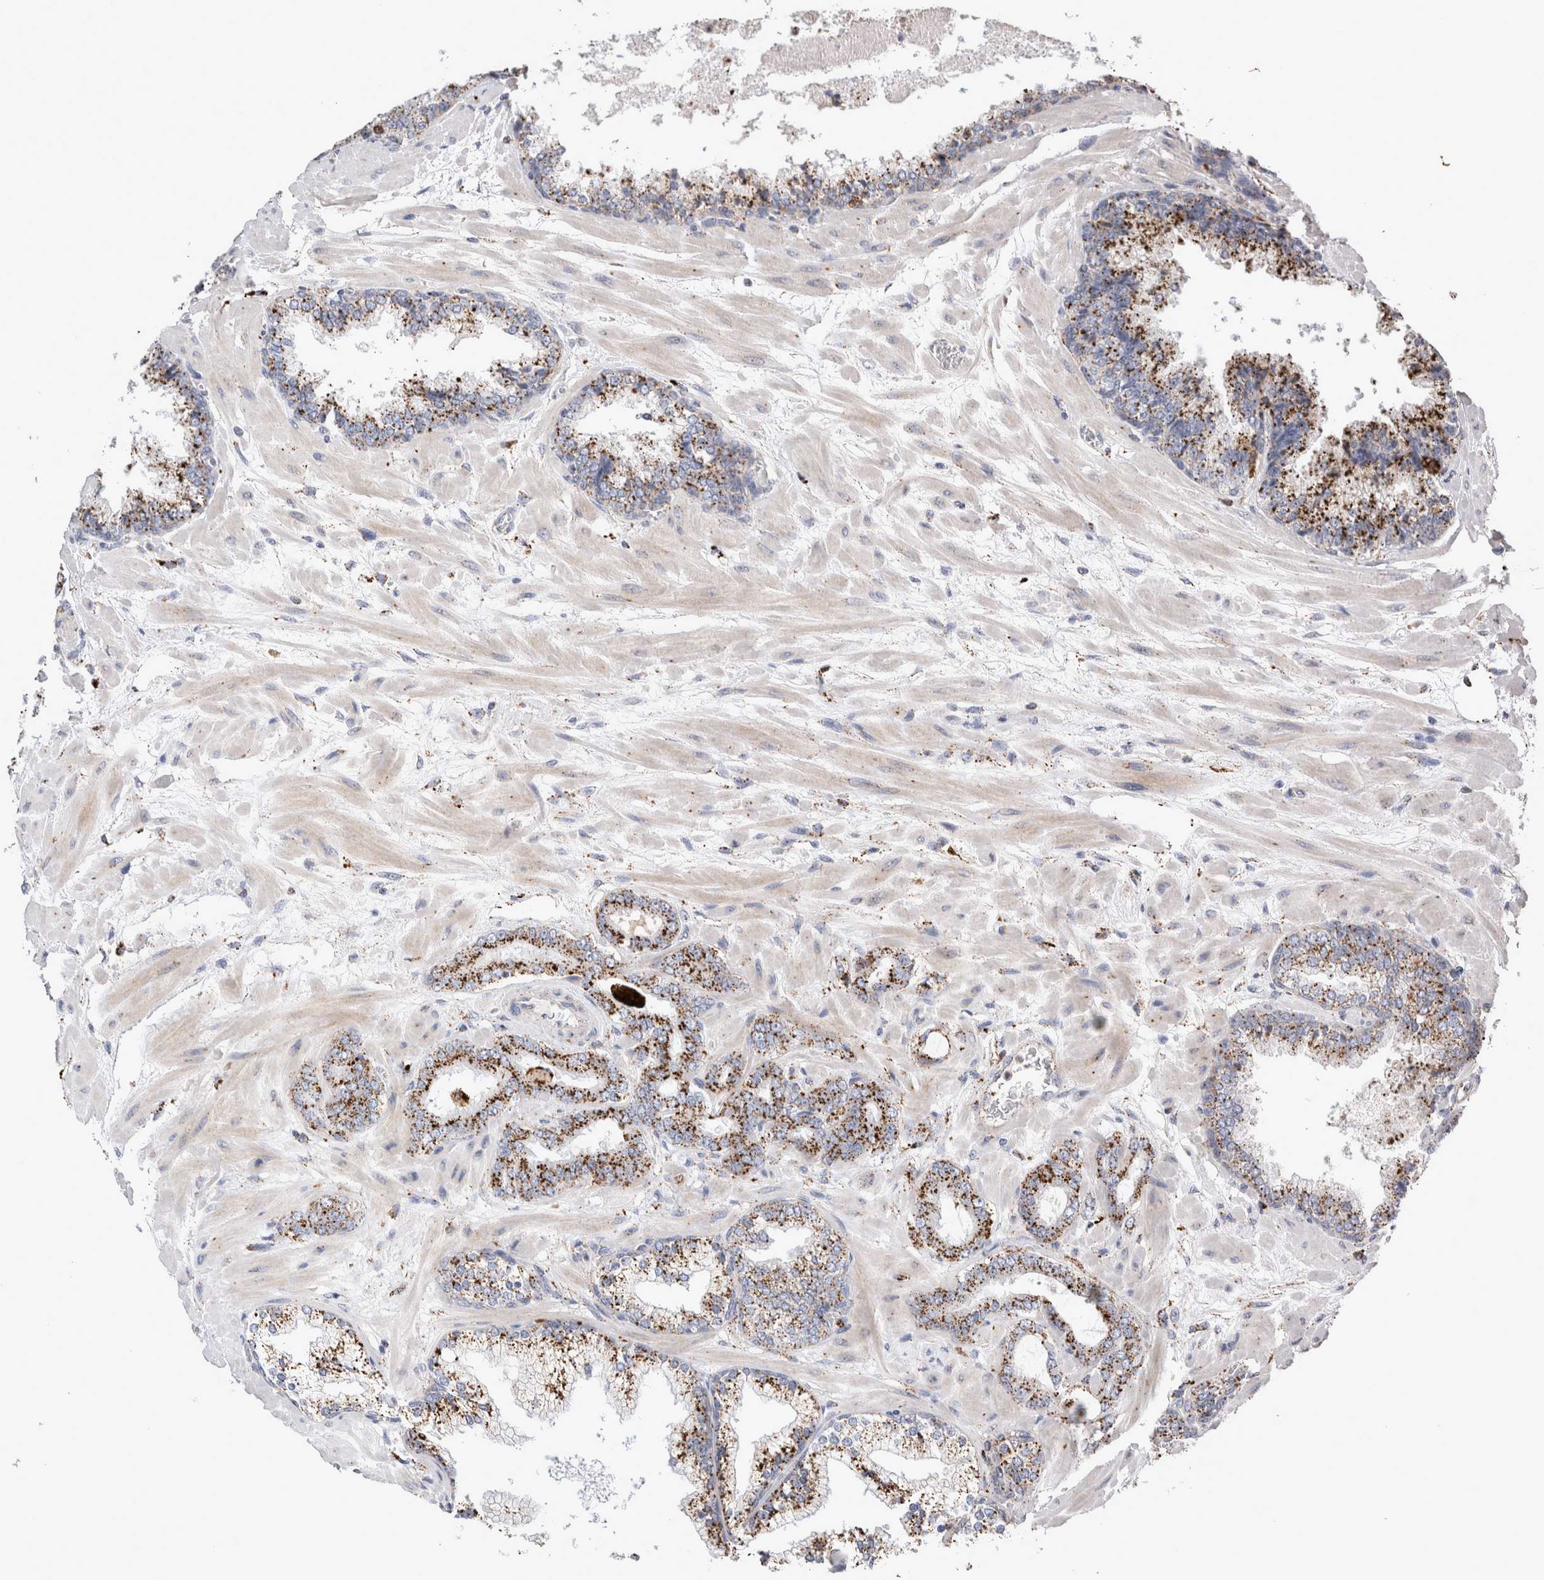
{"staining": {"intensity": "moderate", "quantity": ">75%", "location": "cytoplasmic/membranous"}, "tissue": "prostate cancer", "cell_type": "Tumor cells", "image_type": "cancer", "snomed": [{"axis": "morphology", "description": "Adenocarcinoma, Low grade"}, {"axis": "topography", "description": "Prostate"}], "caption": "A micrograph showing moderate cytoplasmic/membranous staining in approximately >75% of tumor cells in prostate low-grade adenocarcinoma, as visualized by brown immunohistochemical staining.", "gene": "CTSA", "patient": {"sex": "male", "age": 63}}